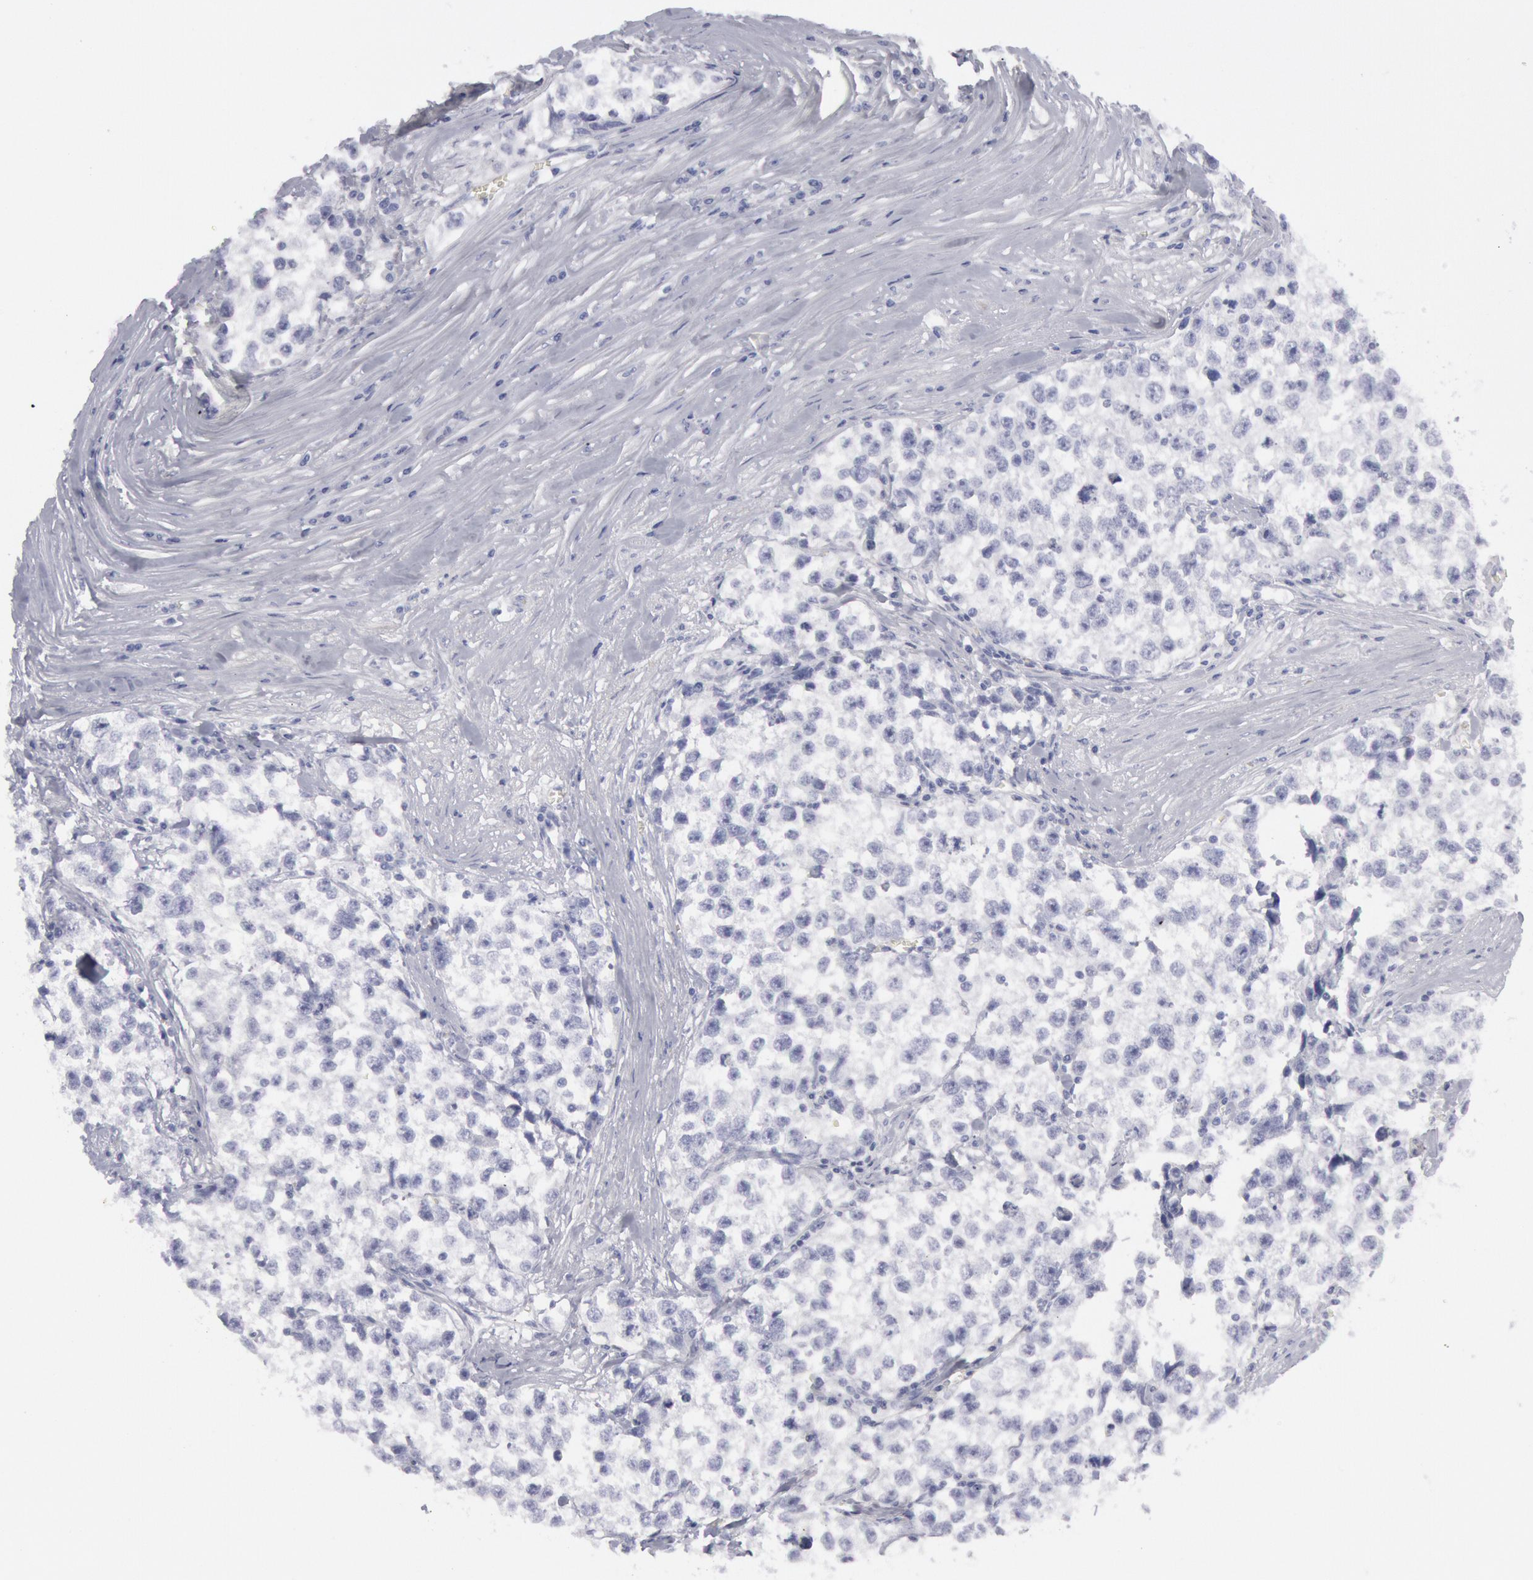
{"staining": {"intensity": "negative", "quantity": "none", "location": "none"}, "tissue": "testis cancer", "cell_type": "Tumor cells", "image_type": "cancer", "snomed": [{"axis": "morphology", "description": "Seminoma, NOS"}, {"axis": "morphology", "description": "Carcinoma, Embryonal, NOS"}, {"axis": "topography", "description": "Testis"}], "caption": "Immunohistochemistry (IHC) histopathology image of neoplastic tissue: human testis cancer stained with DAB (3,3'-diaminobenzidine) reveals no significant protein expression in tumor cells. Brightfield microscopy of IHC stained with DAB (3,3'-diaminobenzidine) (brown) and hematoxylin (blue), captured at high magnification.", "gene": "FHL1", "patient": {"sex": "male", "age": 30}}